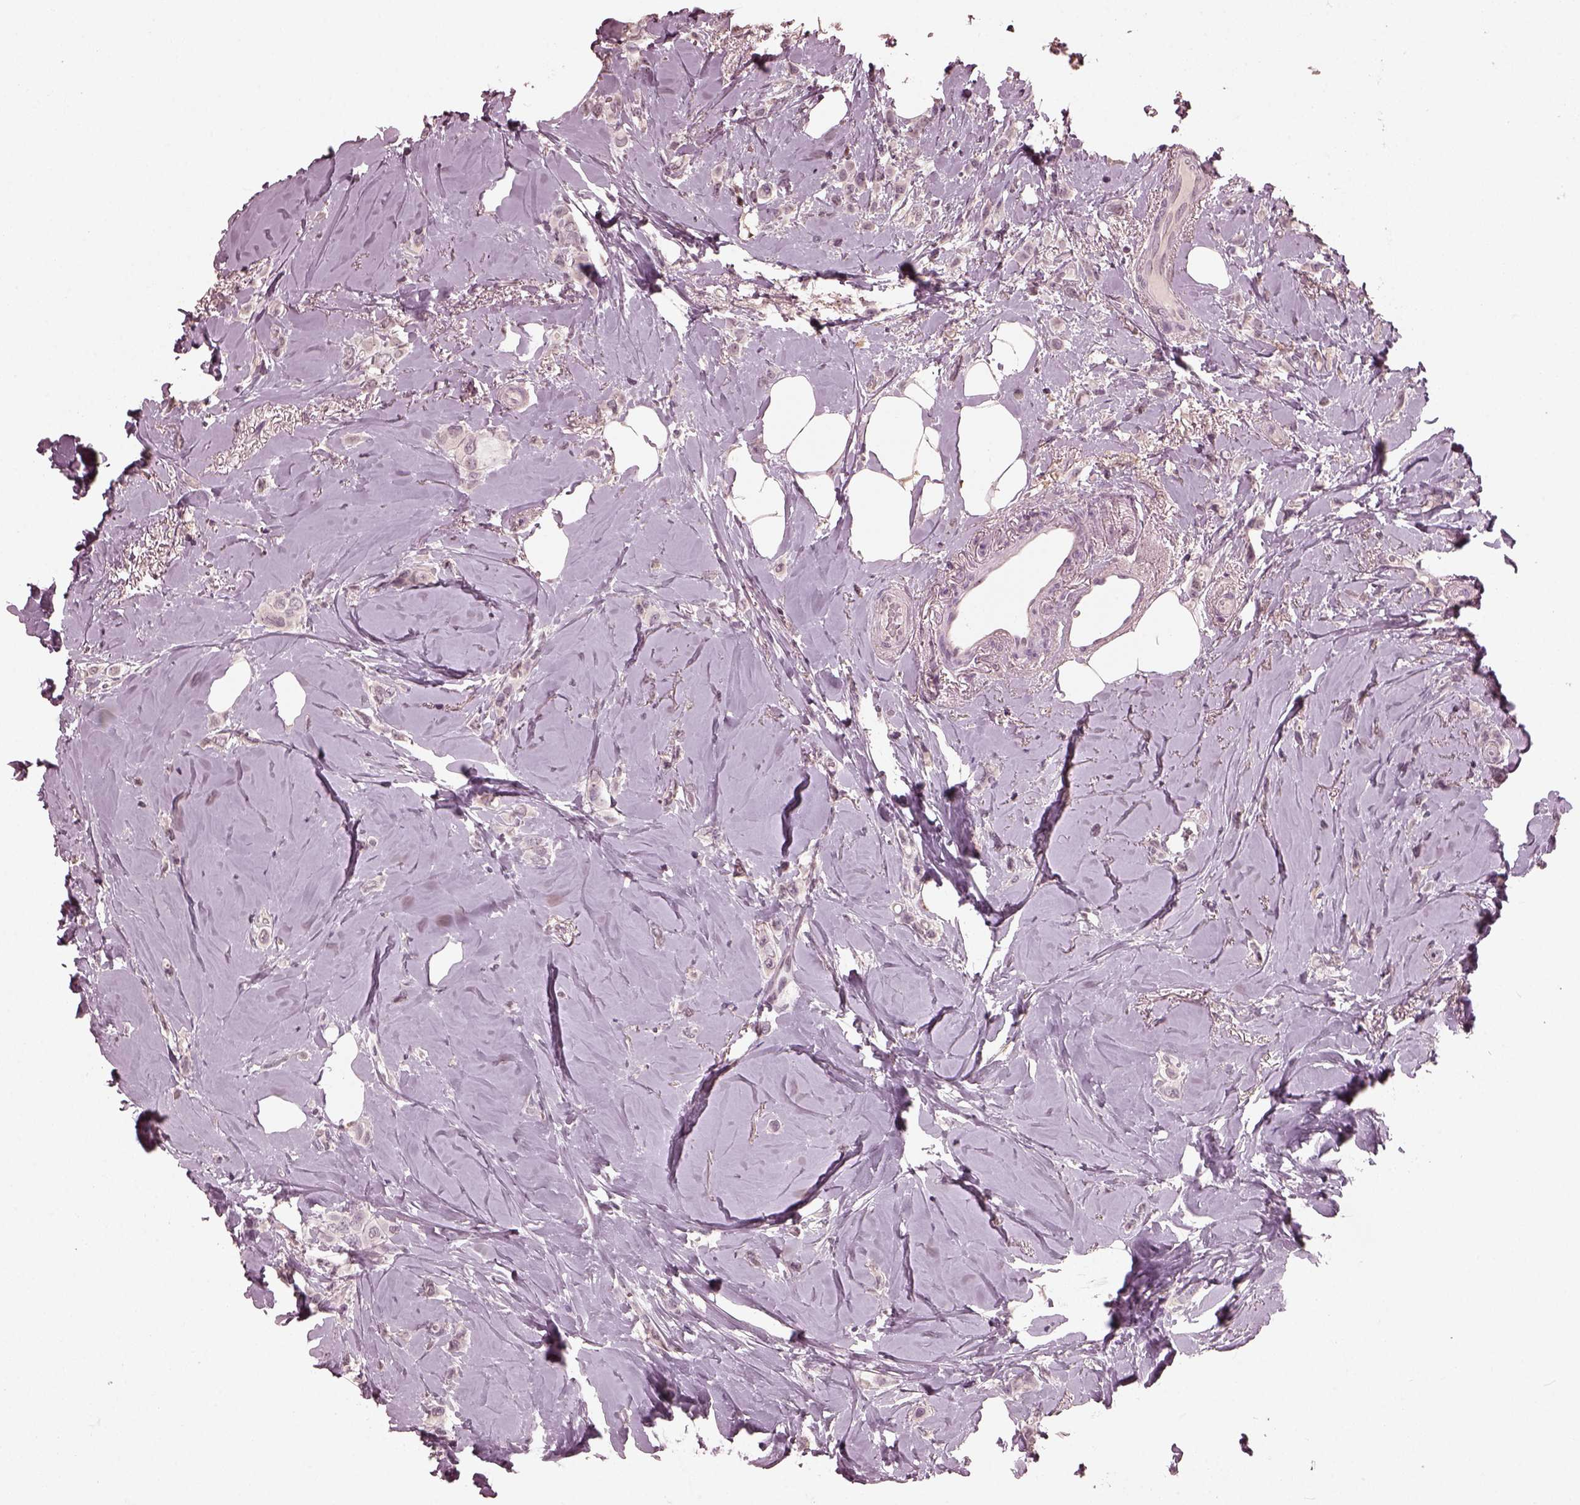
{"staining": {"intensity": "negative", "quantity": "none", "location": "none"}, "tissue": "breast cancer", "cell_type": "Tumor cells", "image_type": "cancer", "snomed": [{"axis": "morphology", "description": "Lobular carcinoma"}, {"axis": "topography", "description": "Breast"}], "caption": "An immunohistochemistry (IHC) histopathology image of lobular carcinoma (breast) is shown. There is no staining in tumor cells of lobular carcinoma (breast). The staining was performed using DAB (3,3'-diaminobenzidine) to visualize the protein expression in brown, while the nuclei were stained in blue with hematoxylin (Magnification: 20x).", "gene": "TSKS", "patient": {"sex": "female", "age": 66}}